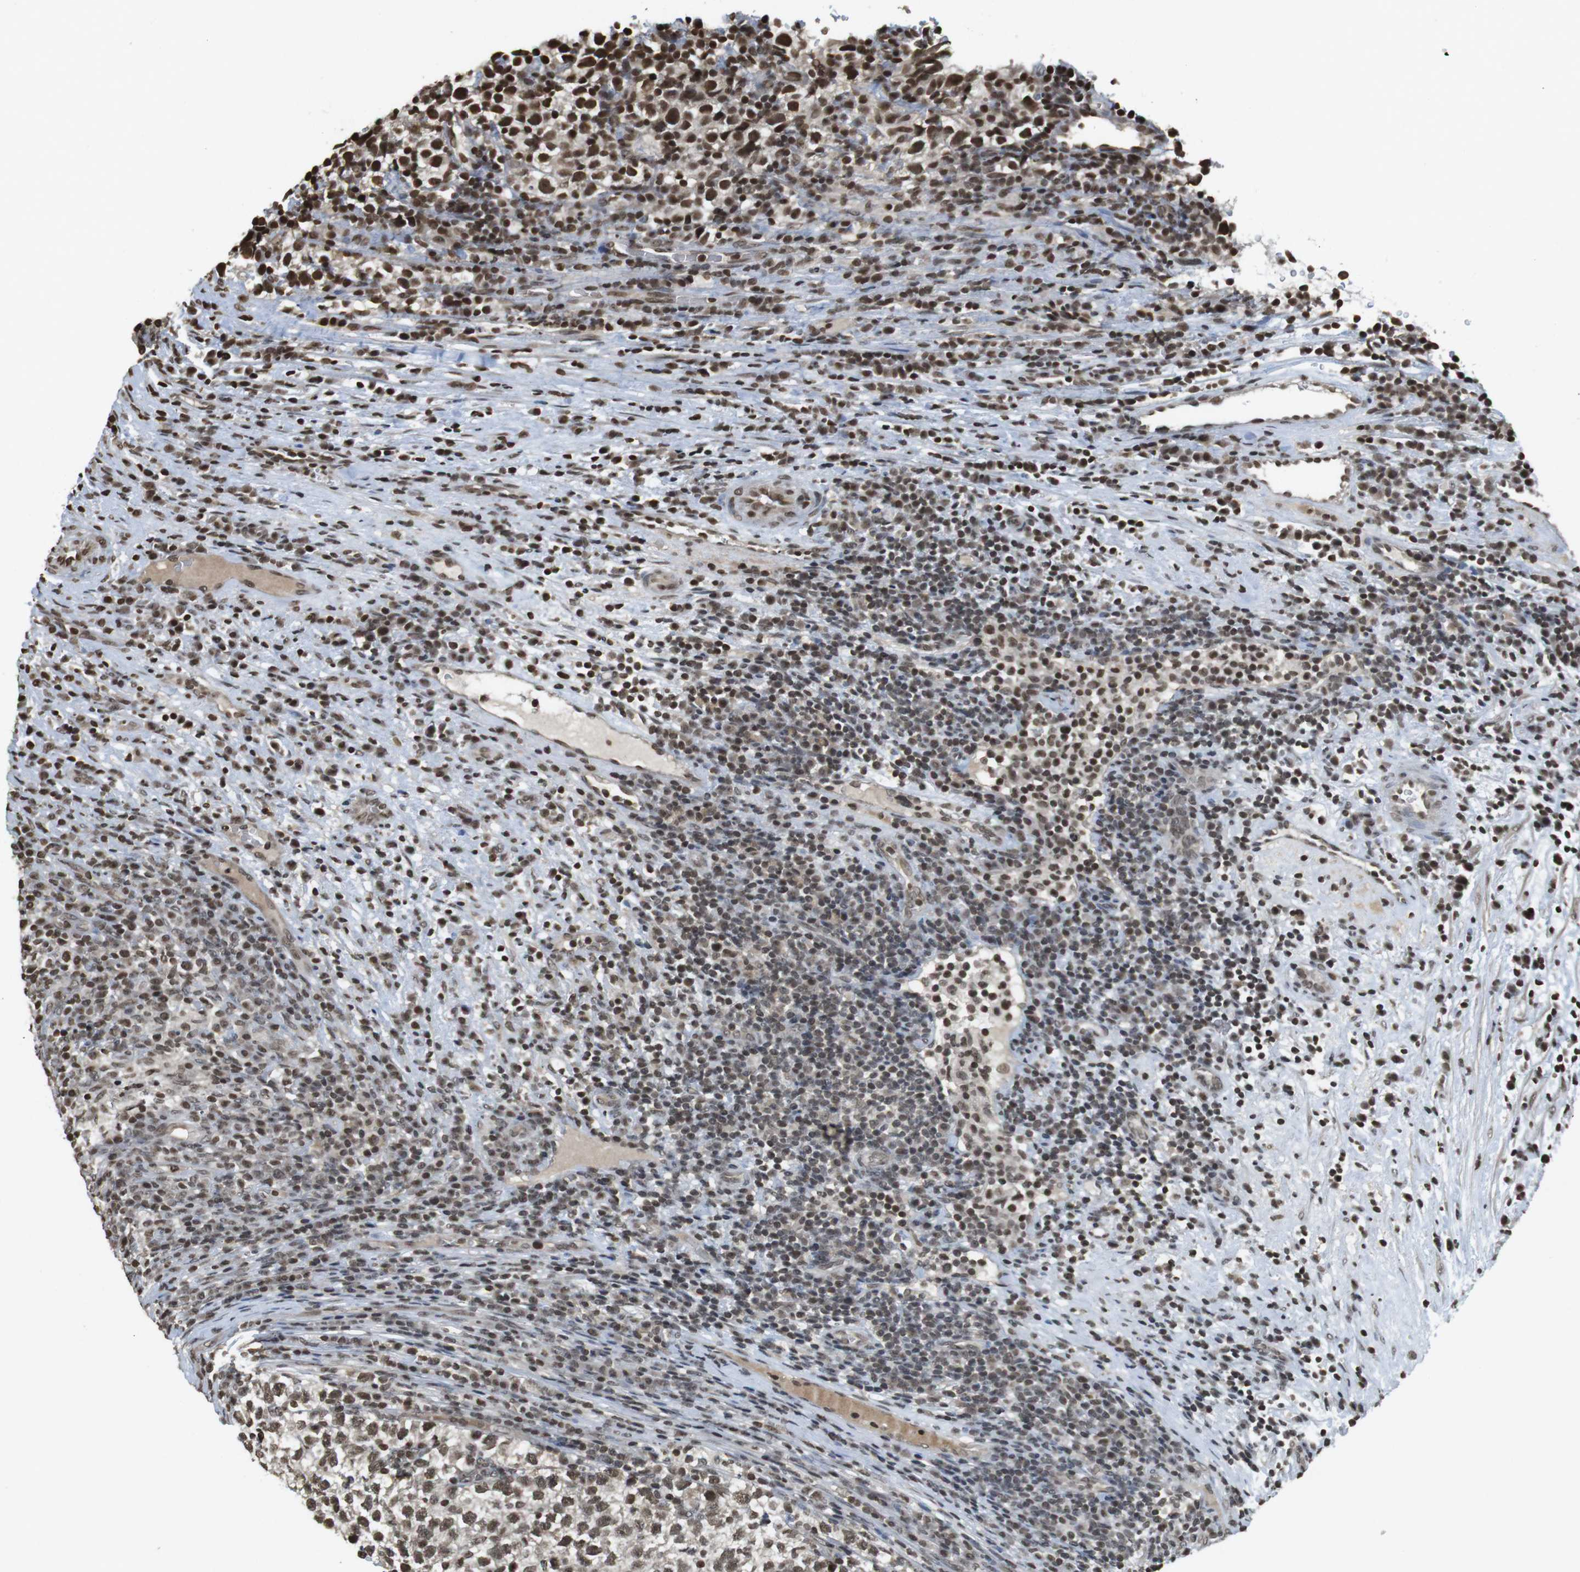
{"staining": {"intensity": "moderate", "quantity": "<25%", "location": "nuclear"}, "tissue": "testis cancer", "cell_type": "Tumor cells", "image_type": "cancer", "snomed": [{"axis": "morphology", "description": "Normal tissue, NOS"}, {"axis": "morphology", "description": "Seminoma, NOS"}, {"axis": "topography", "description": "Testis"}], "caption": "Testis cancer stained for a protein (brown) displays moderate nuclear positive expression in approximately <25% of tumor cells.", "gene": "FOXA3", "patient": {"sex": "male", "age": 43}}